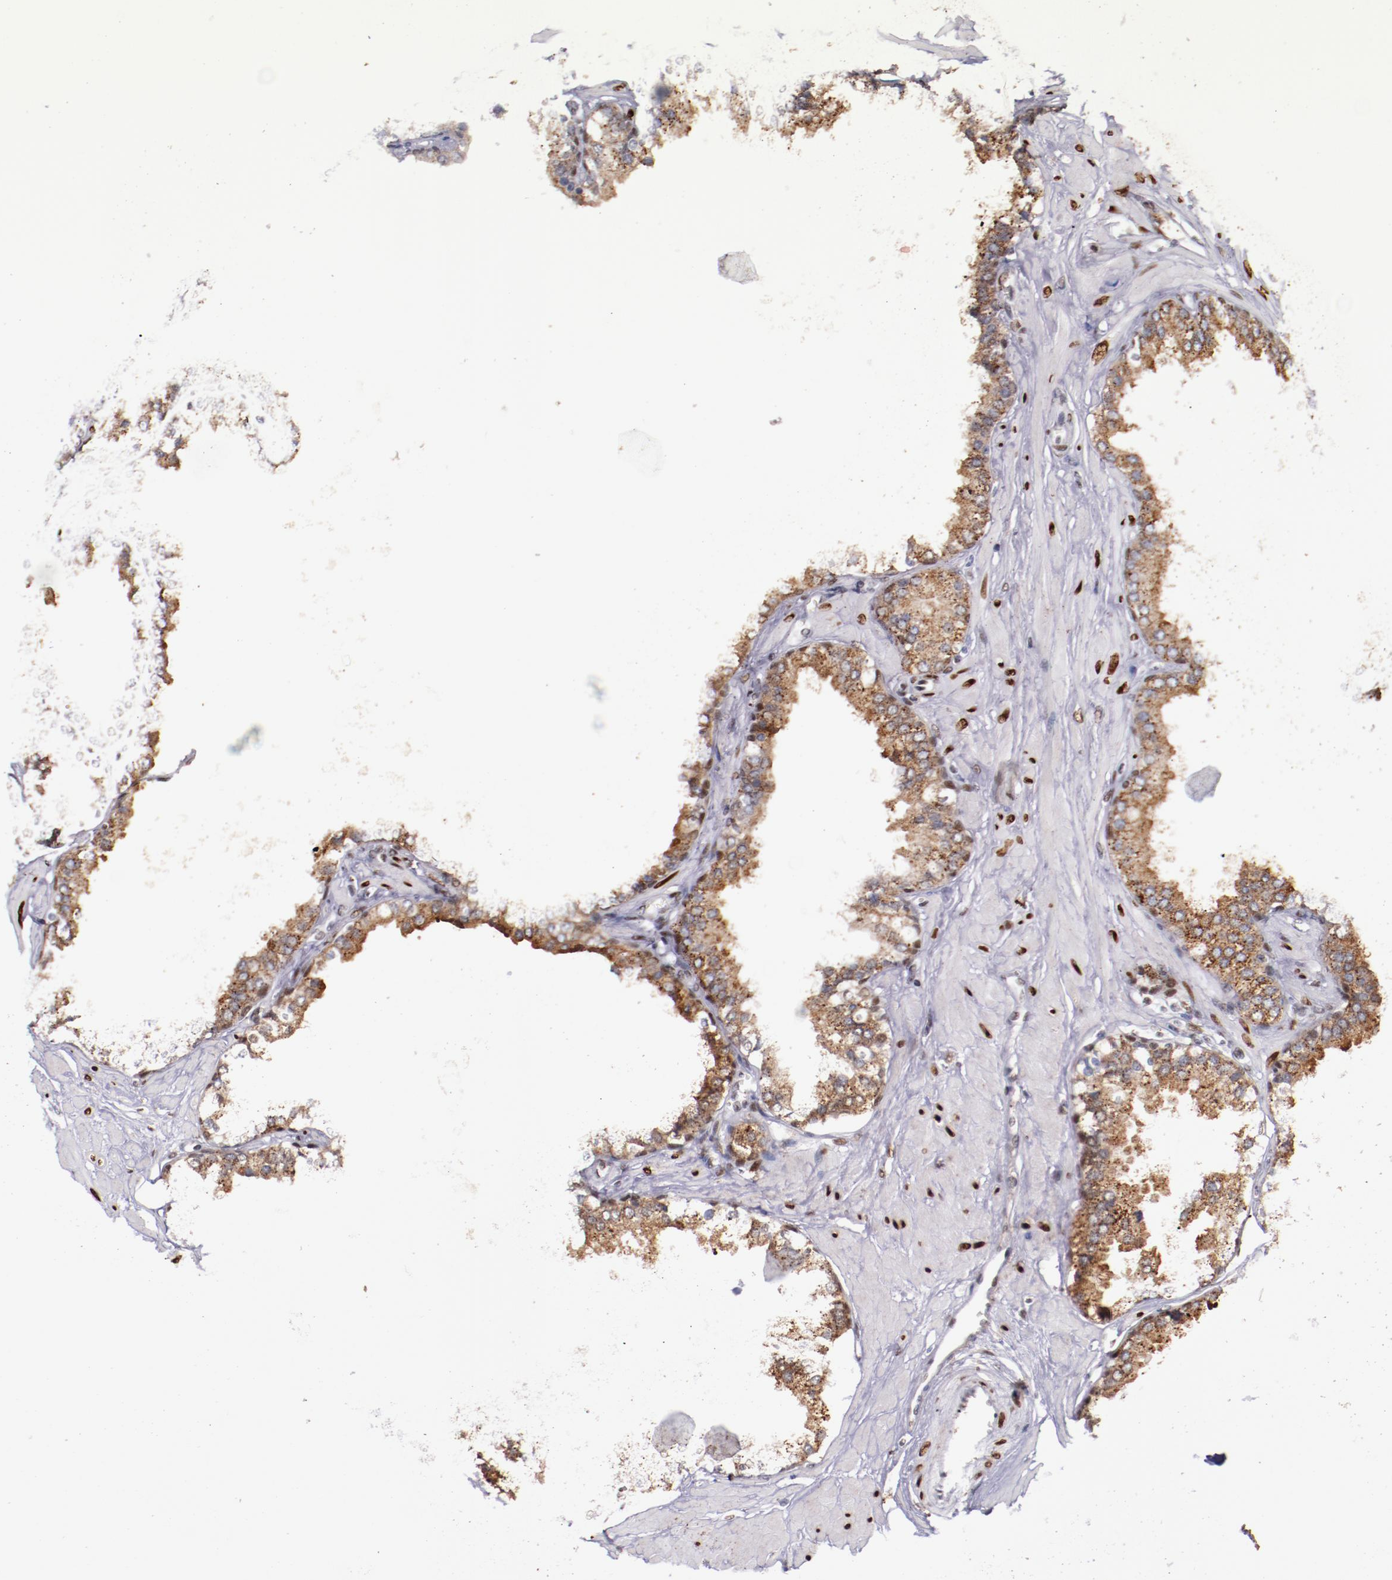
{"staining": {"intensity": "moderate", "quantity": "25%-75%", "location": "cytoplasmic/membranous"}, "tissue": "prostate", "cell_type": "Glandular cells", "image_type": "normal", "snomed": [{"axis": "morphology", "description": "Normal tissue, NOS"}, {"axis": "topography", "description": "Prostate"}], "caption": "Immunohistochemistry micrograph of benign prostate: human prostate stained using immunohistochemistry demonstrates medium levels of moderate protein expression localized specifically in the cytoplasmic/membranous of glandular cells, appearing as a cytoplasmic/membranous brown color.", "gene": "SRF", "patient": {"sex": "male", "age": 51}}